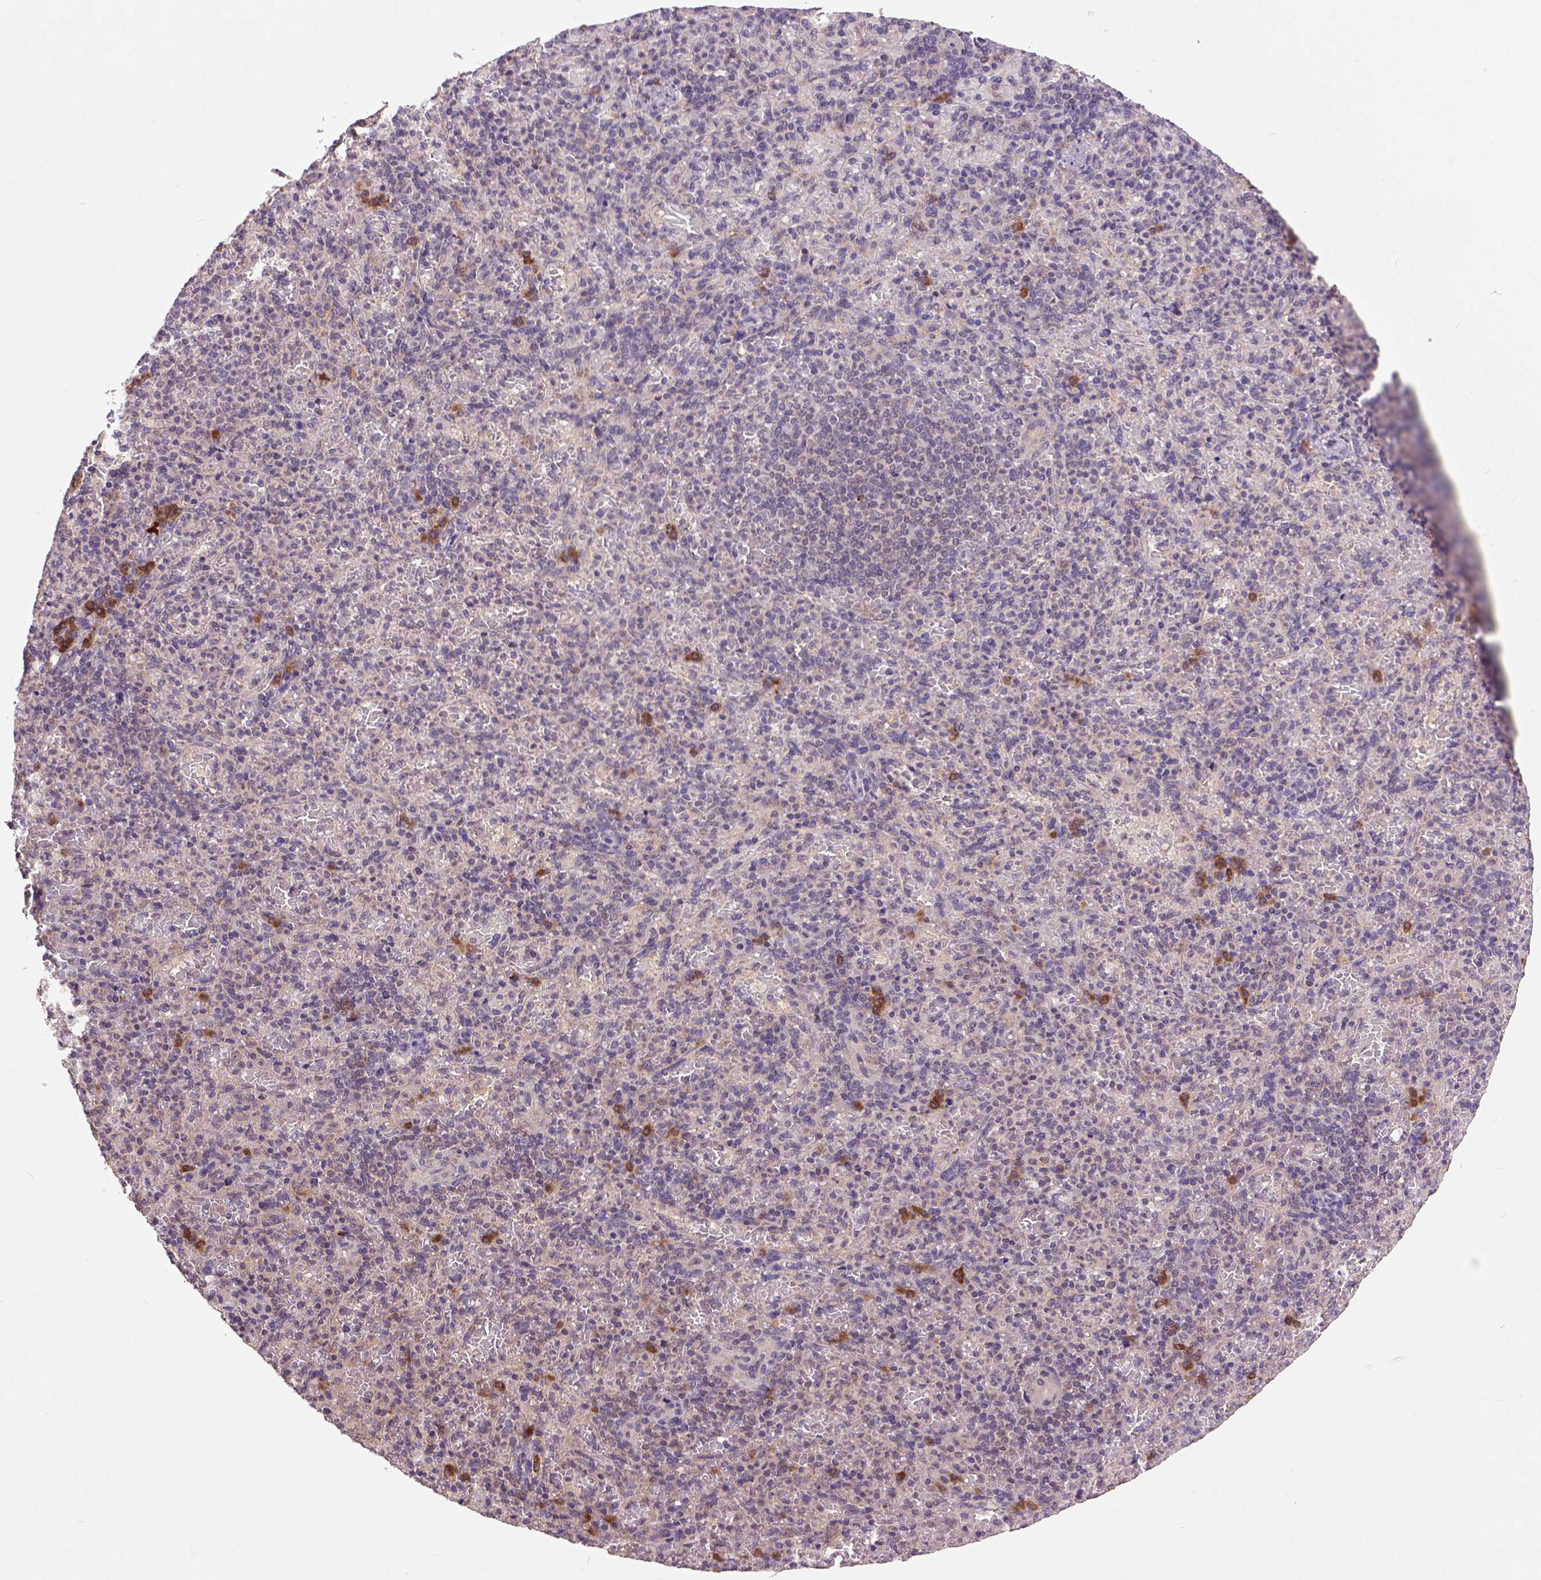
{"staining": {"intensity": "moderate", "quantity": "<25%", "location": "cytoplasmic/membranous"}, "tissue": "spleen", "cell_type": "Cells in red pulp", "image_type": "normal", "snomed": [{"axis": "morphology", "description": "Normal tissue, NOS"}, {"axis": "topography", "description": "Spleen"}], "caption": "This micrograph exhibits immunohistochemistry staining of unremarkable human spleen, with low moderate cytoplasmic/membranous positivity in about <25% of cells in red pulp.", "gene": "ARL1", "patient": {"sex": "female", "age": 74}}